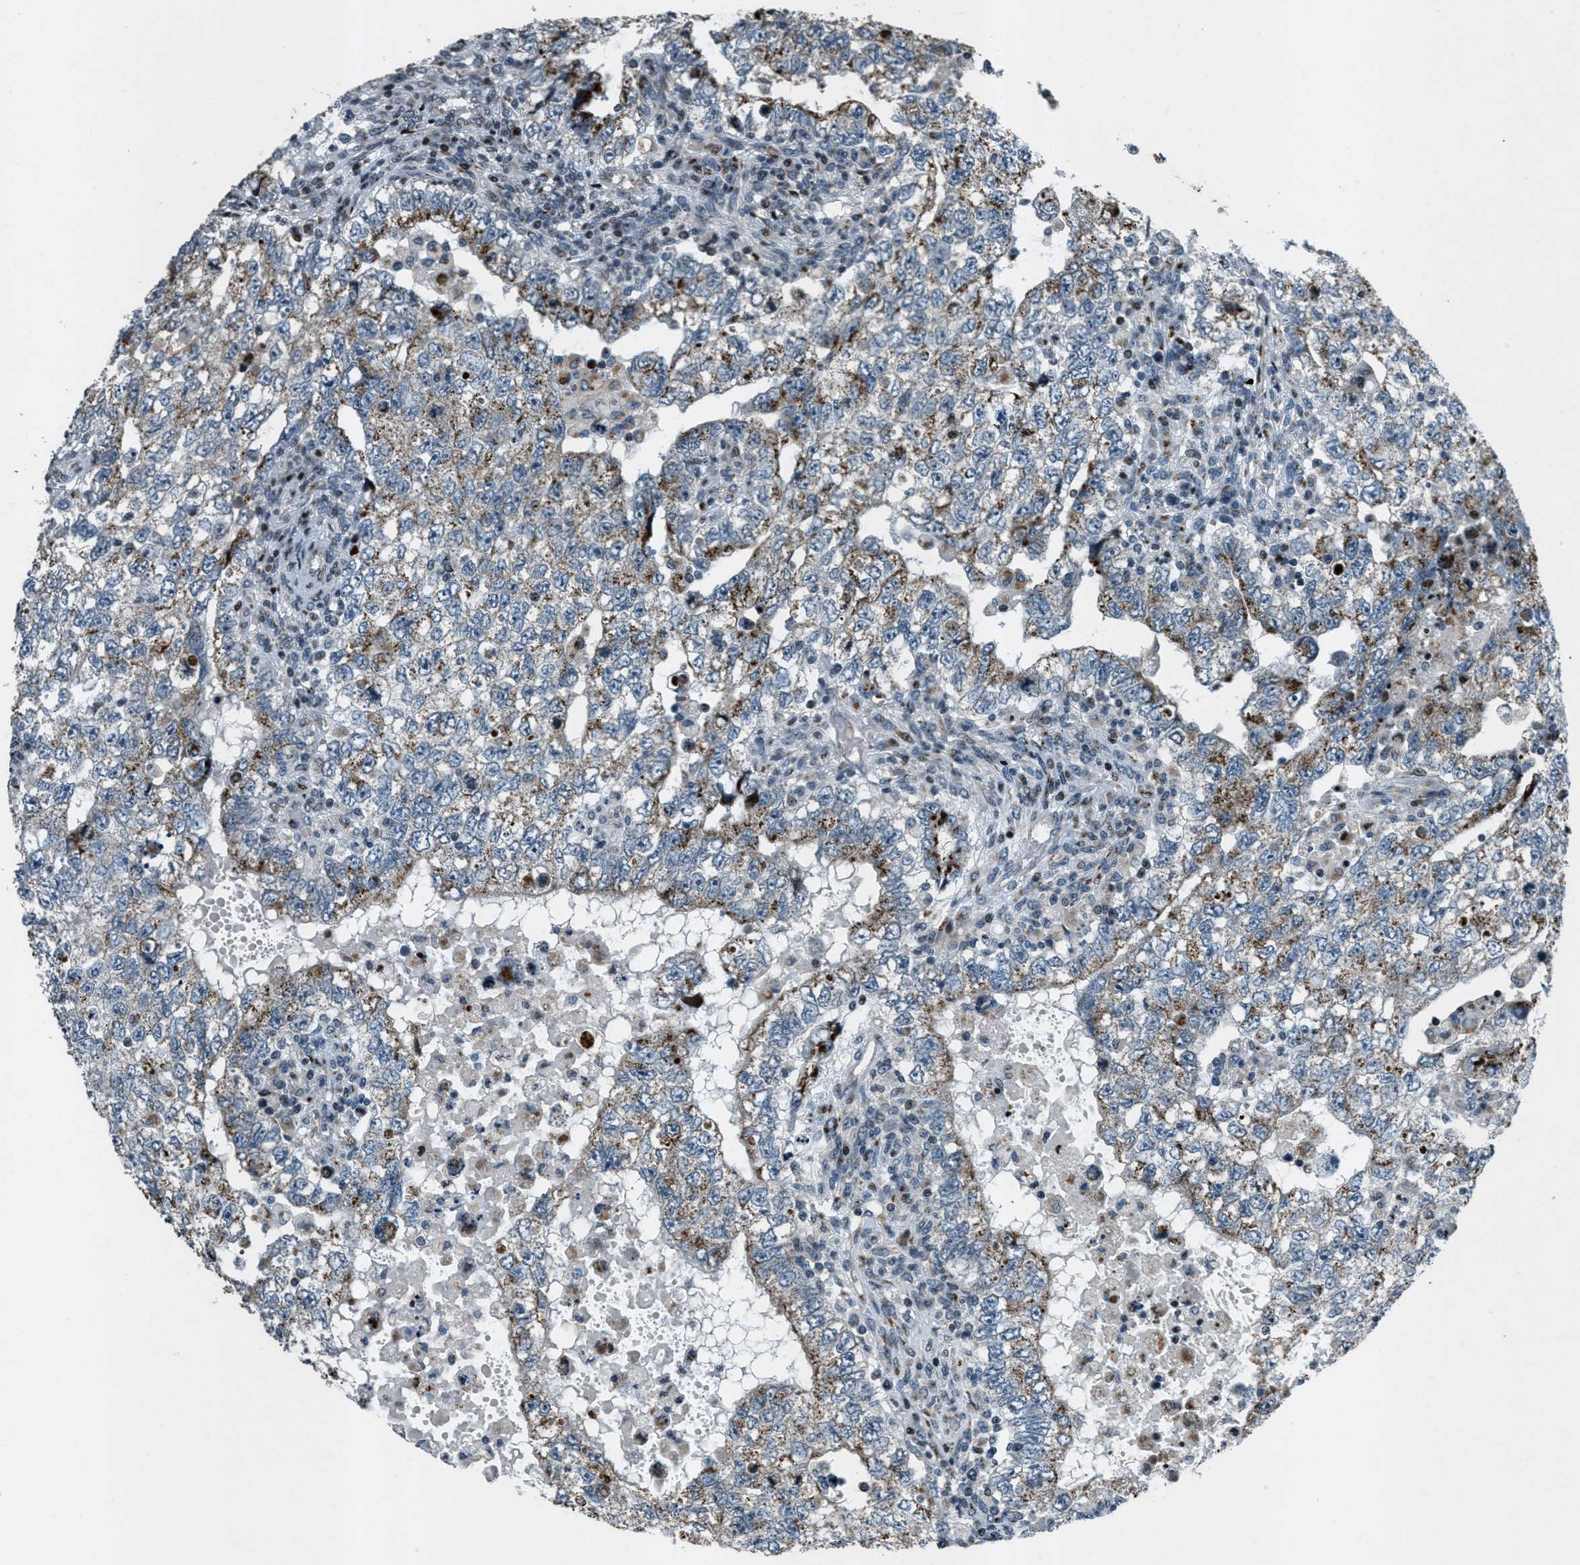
{"staining": {"intensity": "moderate", "quantity": "25%-75%", "location": "cytoplasmic/membranous"}, "tissue": "testis cancer", "cell_type": "Tumor cells", "image_type": "cancer", "snomed": [{"axis": "morphology", "description": "Carcinoma, Embryonal, NOS"}, {"axis": "topography", "description": "Testis"}], "caption": "Testis cancer stained with a protein marker reveals moderate staining in tumor cells.", "gene": "GPC6", "patient": {"sex": "male", "age": 36}}